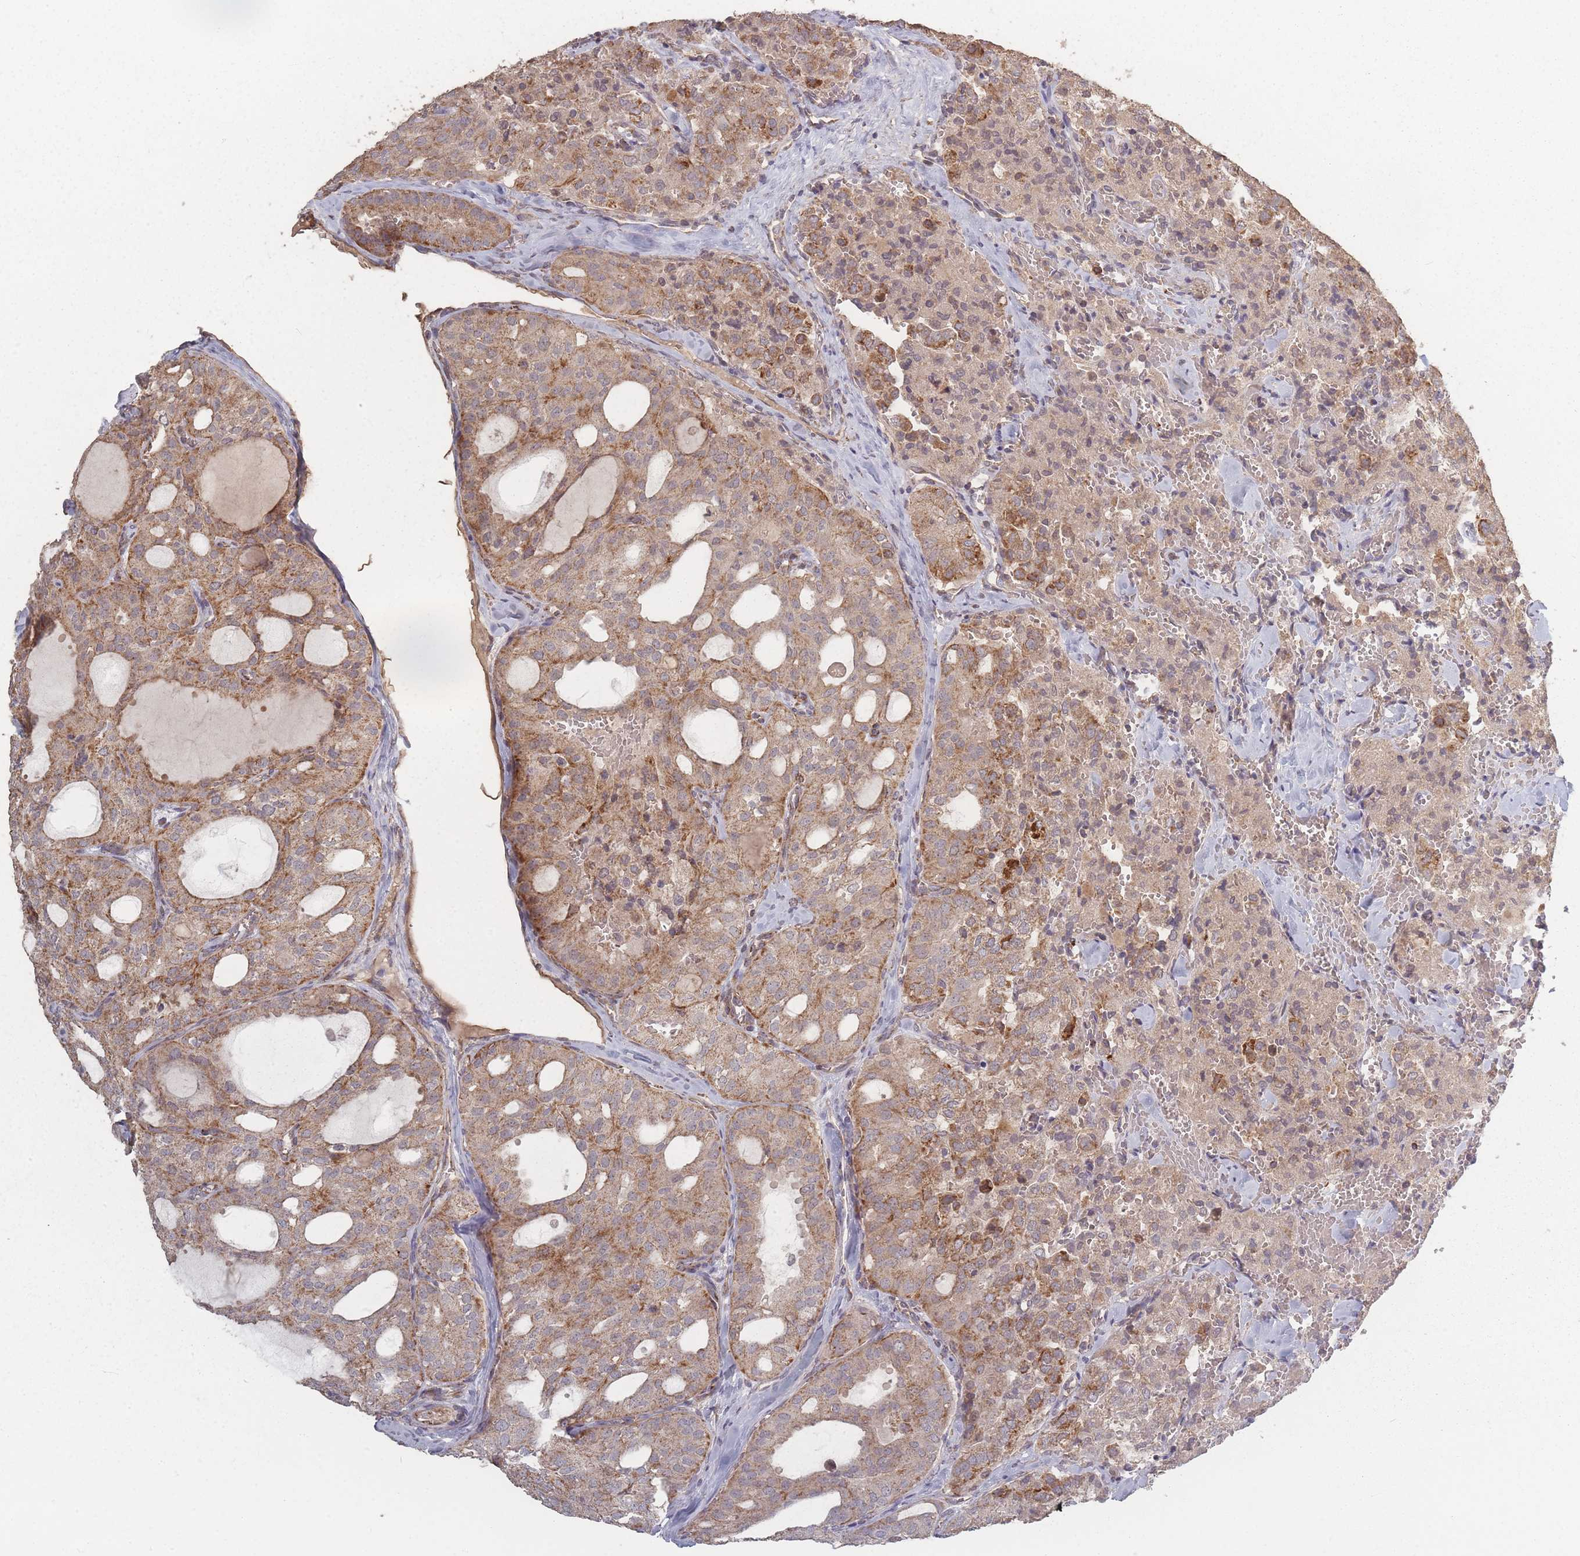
{"staining": {"intensity": "moderate", "quantity": ">75%", "location": "cytoplasmic/membranous"}, "tissue": "thyroid cancer", "cell_type": "Tumor cells", "image_type": "cancer", "snomed": [{"axis": "morphology", "description": "Follicular adenoma carcinoma, NOS"}, {"axis": "topography", "description": "Thyroid gland"}], "caption": "A high-resolution histopathology image shows immunohistochemistry (IHC) staining of follicular adenoma carcinoma (thyroid), which displays moderate cytoplasmic/membranous expression in about >75% of tumor cells.", "gene": "LYRM7", "patient": {"sex": "male", "age": 75}}